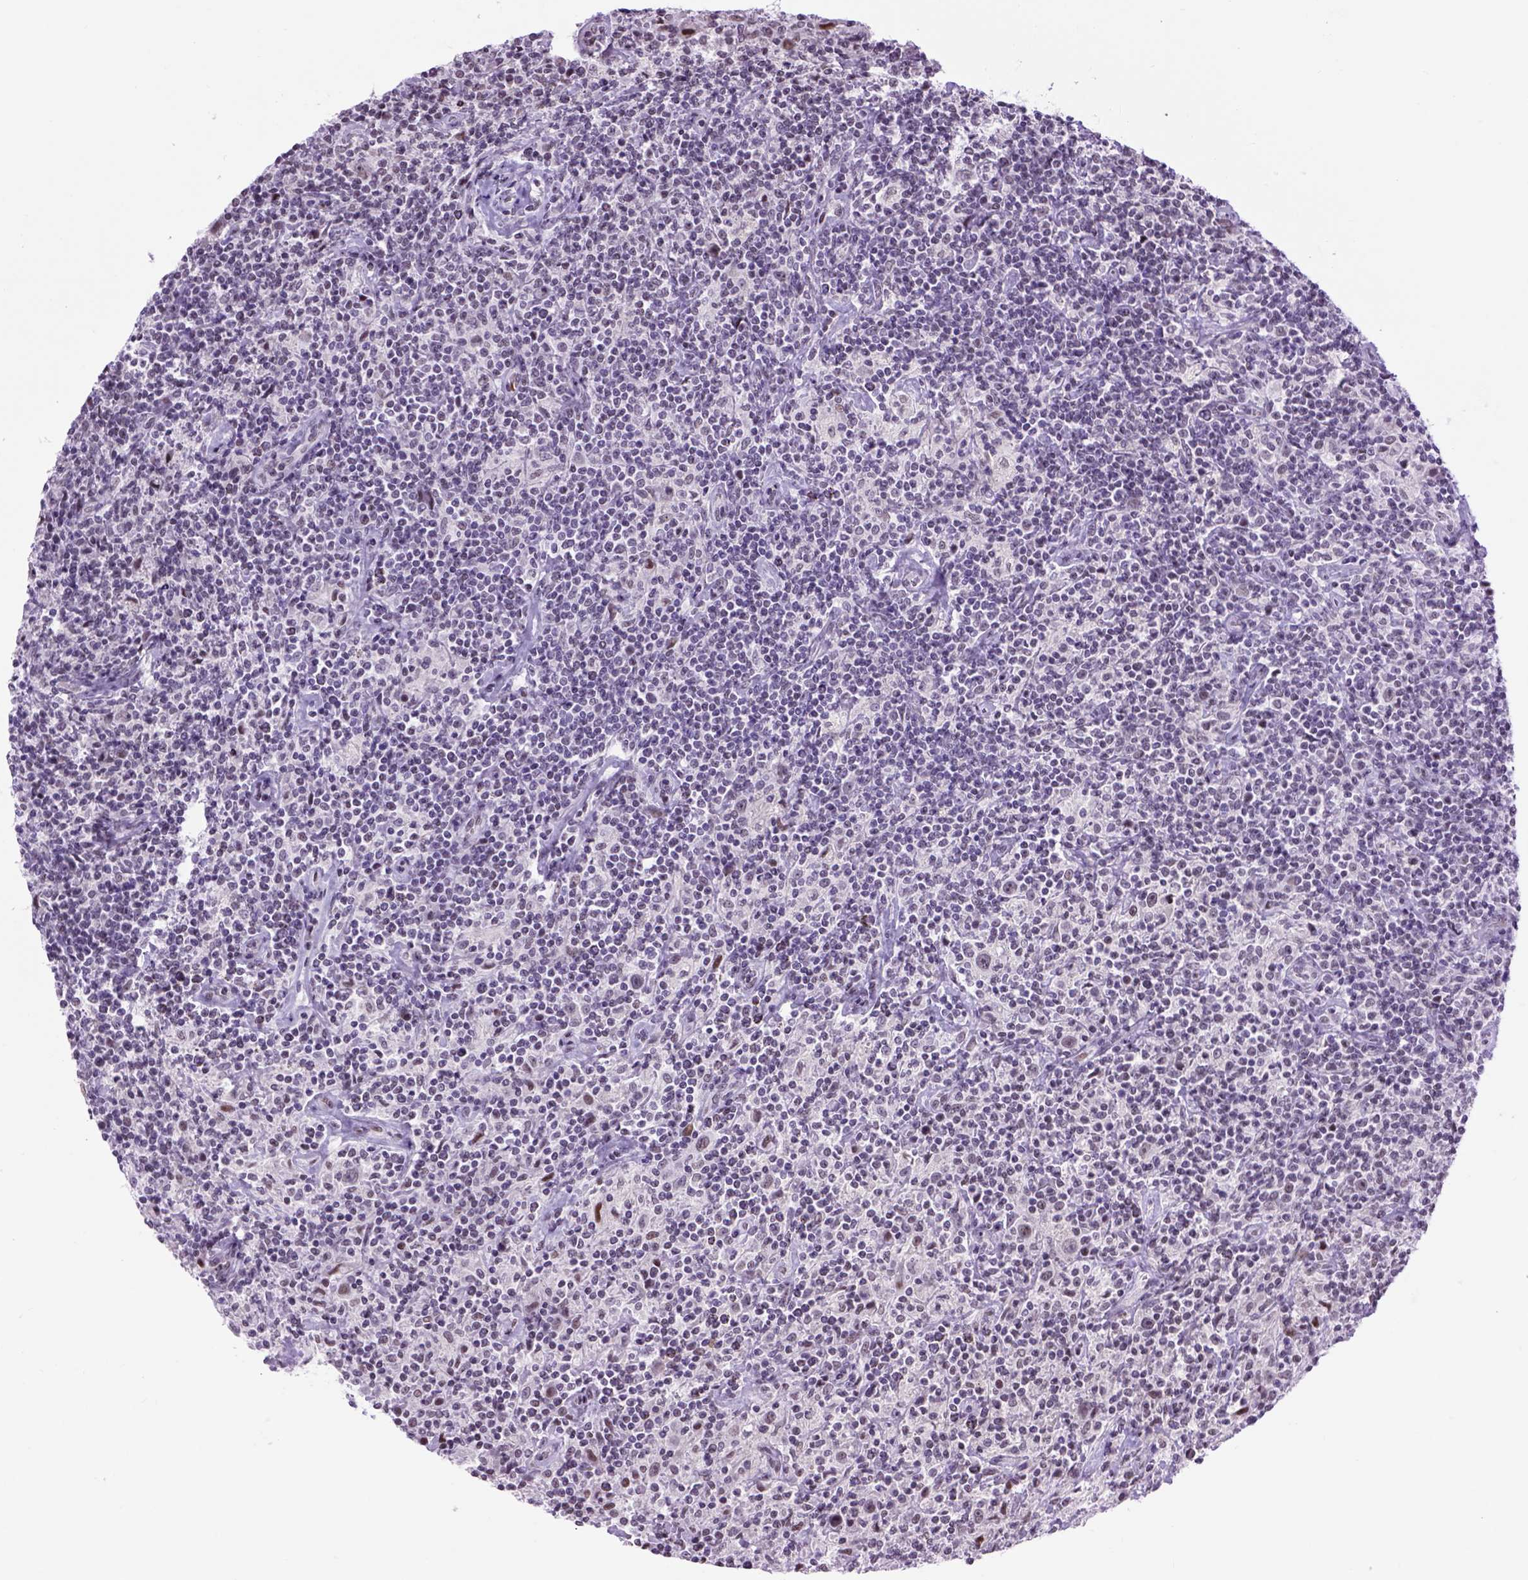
{"staining": {"intensity": "negative", "quantity": "none", "location": "none"}, "tissue": "lymphoma", "cell_type": "Tumor cells", "image_type": "cancer", "snomed": [{"axis": "morphology", "description": "Hodgkin's disease, NOS"}, {"axis": "topography", "description": "Lymph node"}], "caption": "There is no significant staining in tumor cells of Hodgkin's disease.", "gene": "TBPL1", "patient": {"sex": "male", "age": 70}}